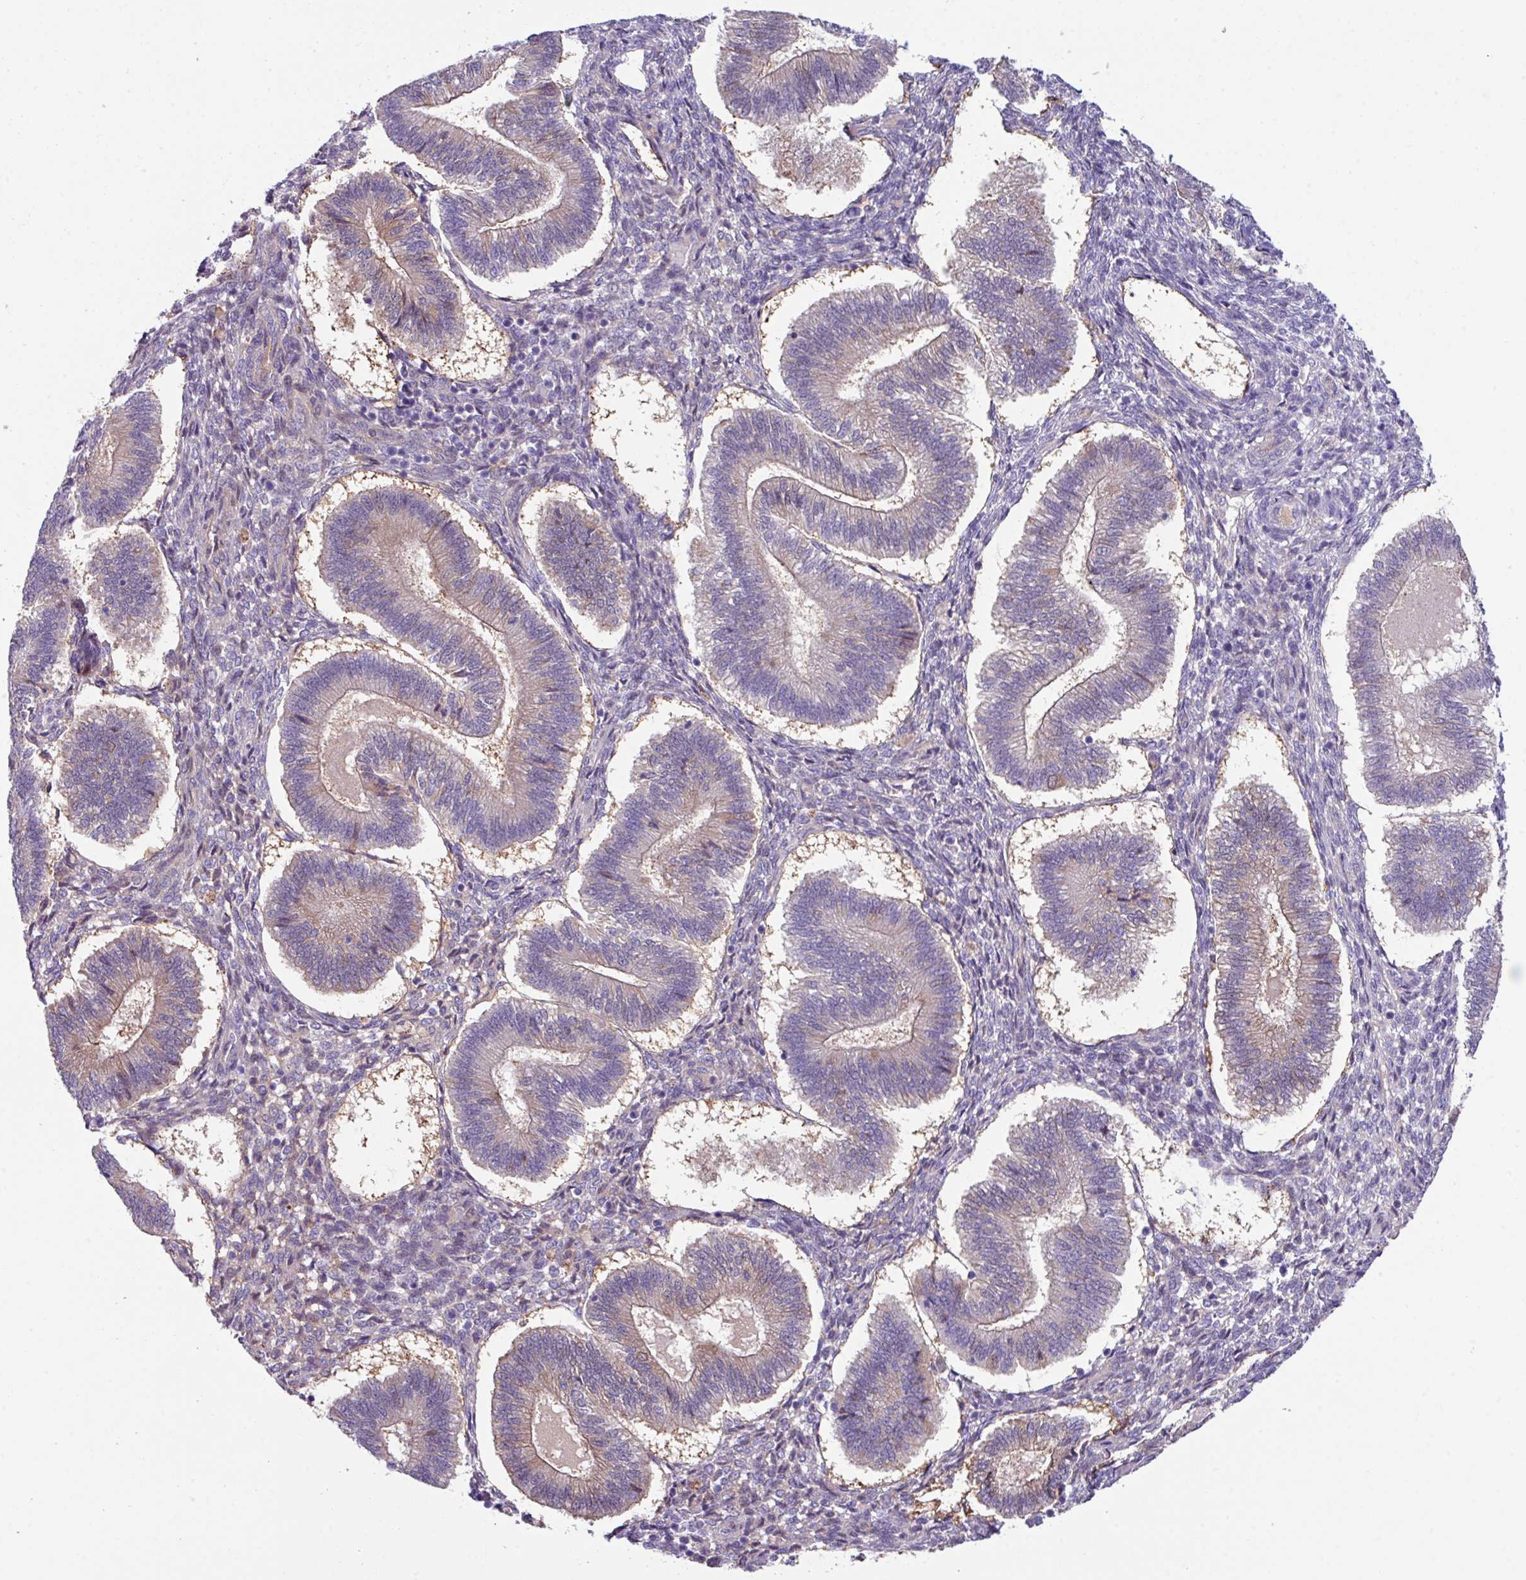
{"staining": {"intensity": "negative", "quantity": "none", "location": "none"}, "tissue": "endometrium", "cell_type": "Cells in endometrial stroma", "image_type": "normal", "snomed": [{"axis": "morphology", "description": "Normal tissue, NOS"}, {"axis": "topography", "description": "Endometrium"}], "caption": "Photomicrograph shows no significant protein staining in cells in endometrial stroma of benign endometrium.", "gene": "DNAL1", "patient": {"sex": "female", "age": 25}}